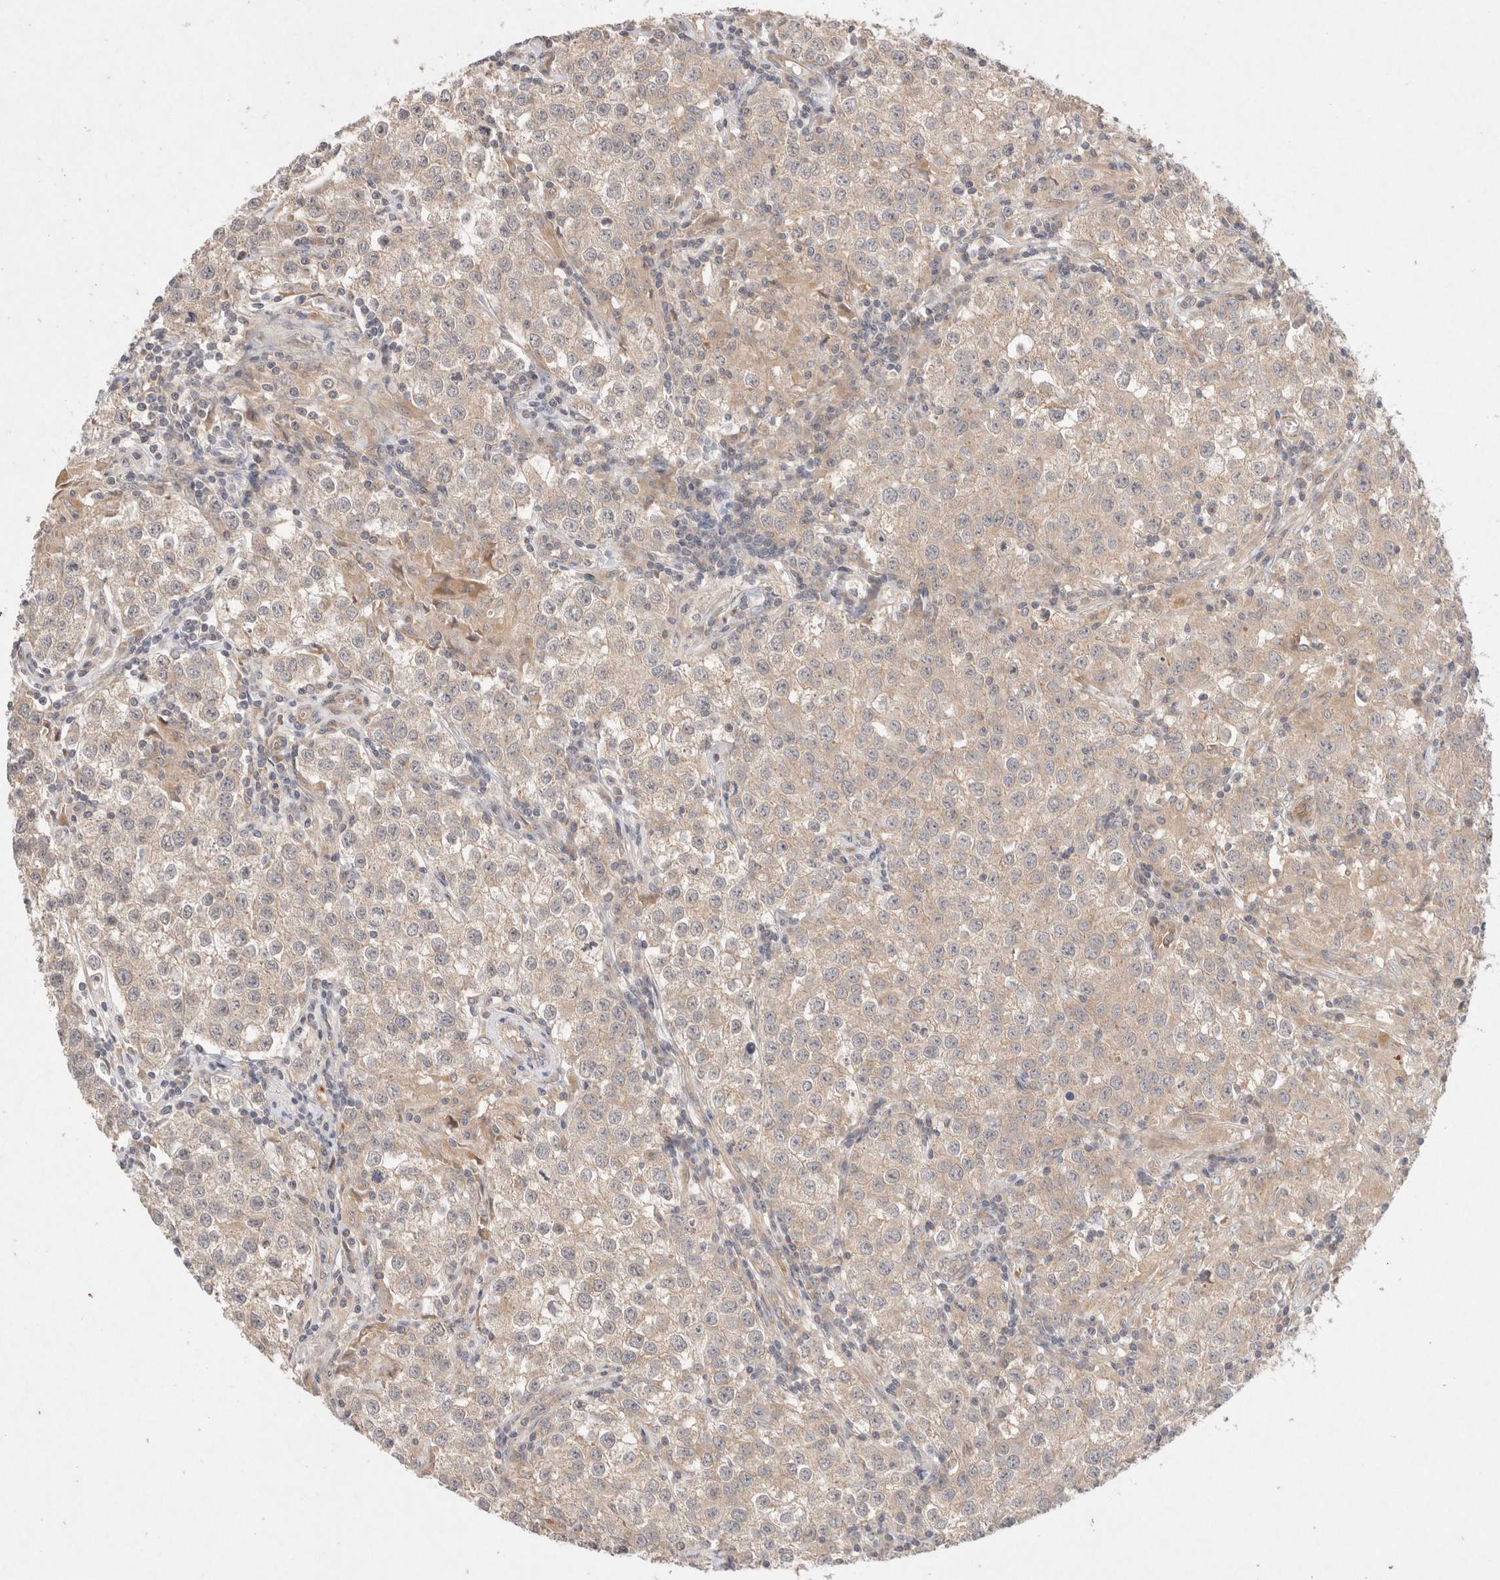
{"staining": {"intensity": "weak", "quantity": ">75%", "location": "cytoplasmic/membranous"}, "tissue": "testis cancer", "cell_type": "Tumor cells", "image_type": "cancer", "snomed": [{"axis": "morphology", "description": "Seminoma, NOS"}, {"axis": "morphology", "description": "Carcinoma, Embryonal, NOS"}, {"axis": "topography", "description": "Testis"}], "caption": "A micrograph showing weak cytoplasmic/membranous staining in approximately >75% of tumor cells in seminoma (testis), as visualized by brown immunohistochemical staining.", "gene": "KLHL20", "patient": {"sex": "male", "age": 43}}